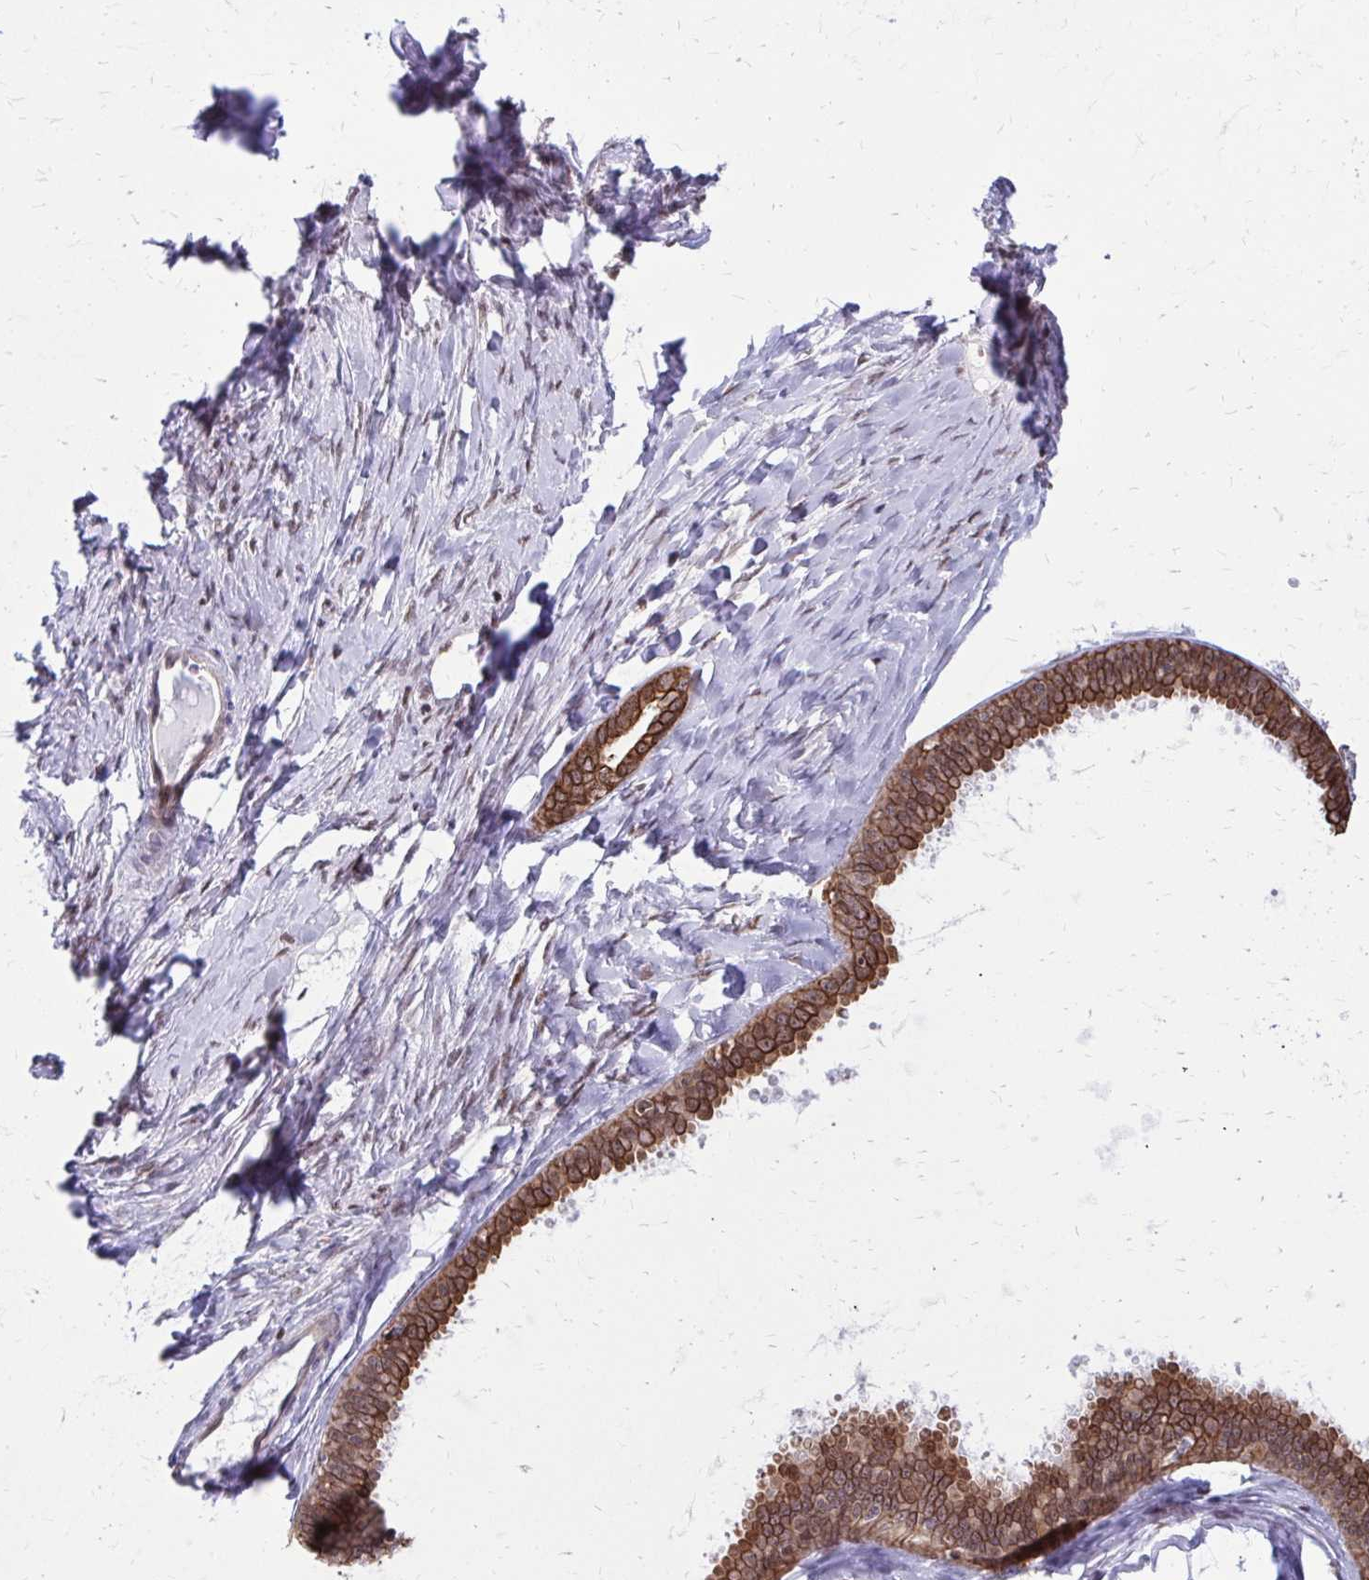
{"staining": {"intensity": "strong", "quantity": ">75%", "location": "cytoplasmic/membranous"}, "tissue": "ovarian cancer", "cell_type": "Tumor cells", "image_type": "cancer", "snomed": [{"axis": "morphology", "description": "Cystadenocarcinoma, serous, NOS"}, {"axis": "topography", "description": "Ovary"}], "caption": "Ovarian serous cystadenocarcinoma tissue reveals strong cytoplasmic/membranous positivity in about >75% of tumor cells, visualized by immunohistochemistry.", "gene": "ANKRD30B", "patient": {"sex": "female", "age": 71}}